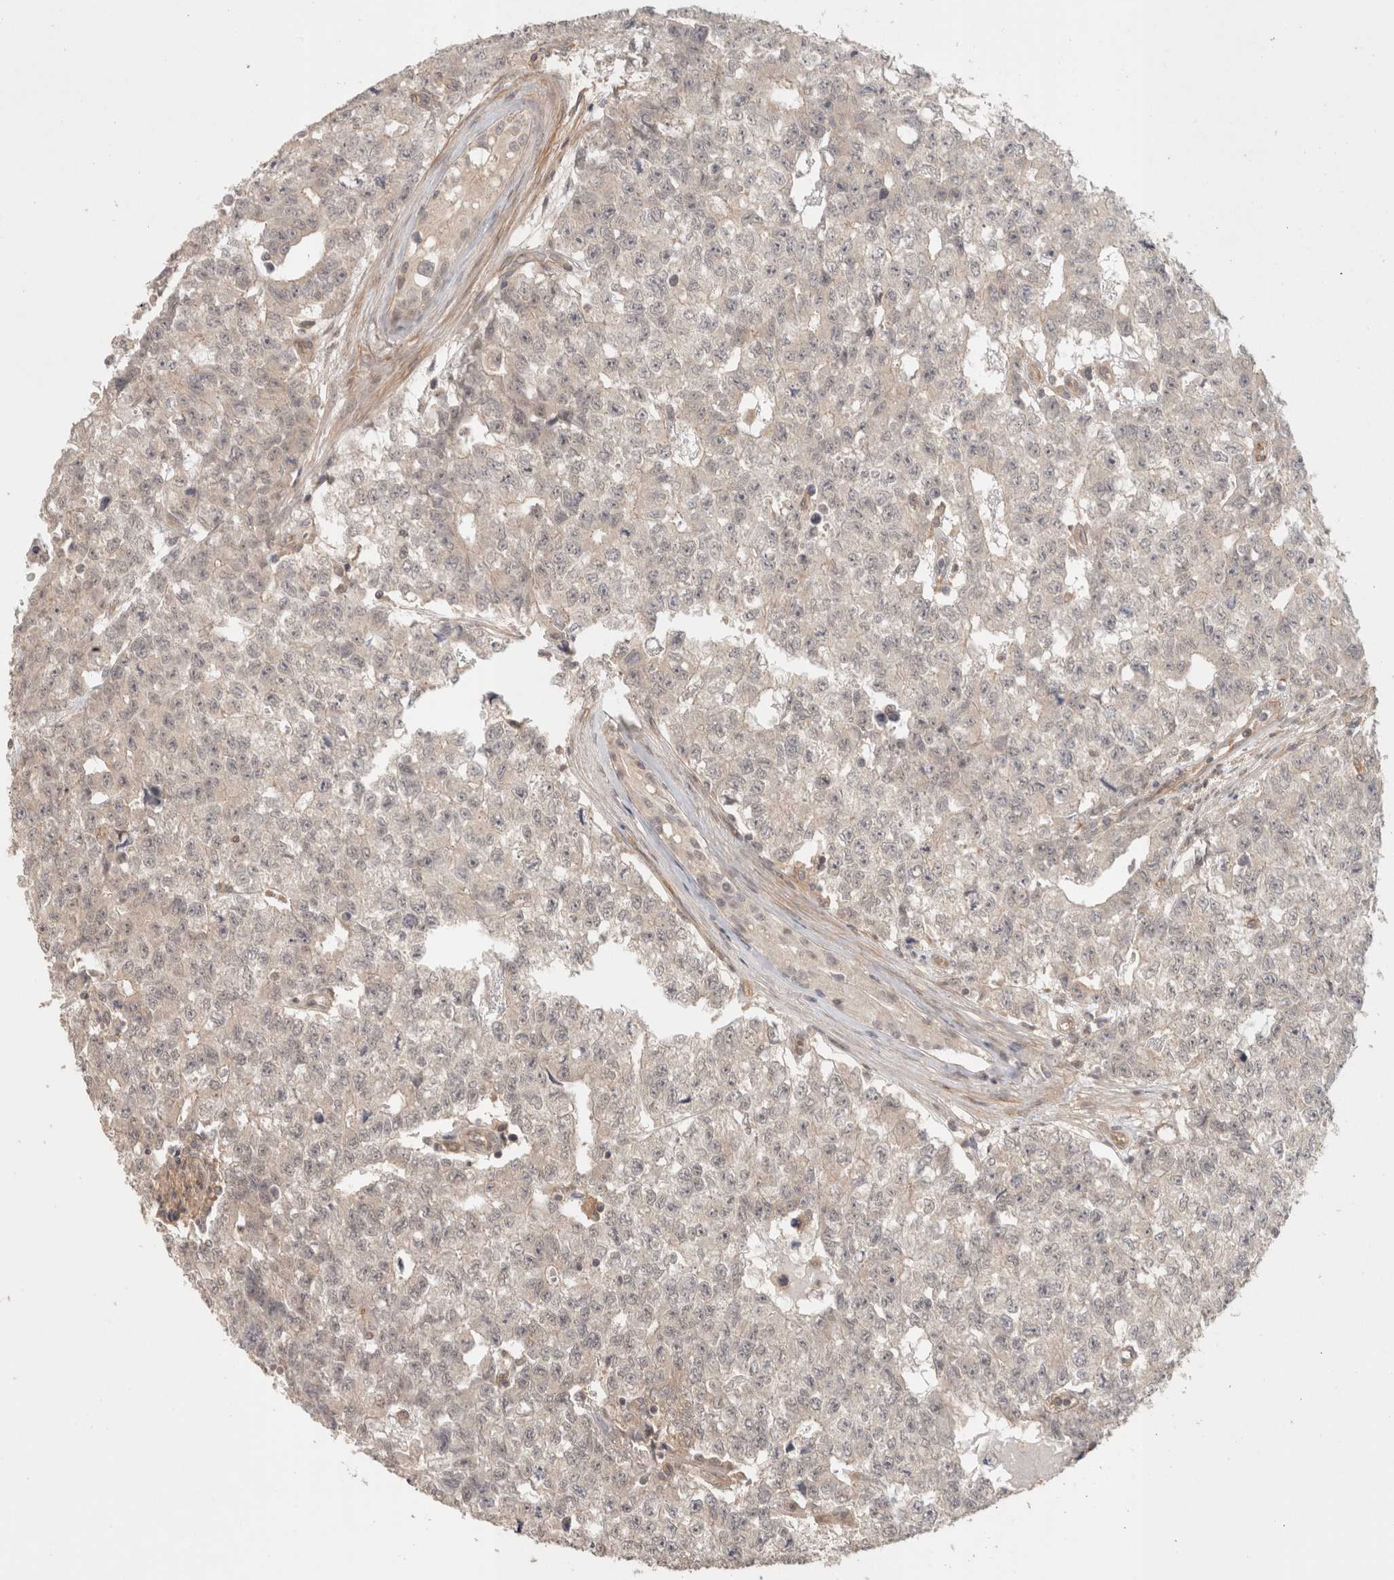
{"staining": {"intensity": "negative", "quantity": "none", "location": "none"}, "tissue": "testis cancer", "cell_type": "Tumor cells", "image_type": "cancer", "snomed": [{"axis": "morphology", "description": "Carcinoma, Embryonal, NOS"}, {"axis": "topography", "description": "Testis"}], "caption": "The photomicrograph shows no staining of tumor cells in testis cancer (embryonal carcinoma).", "gene": "HSPG2", "patient": {"sex": "male", "age": 28}}